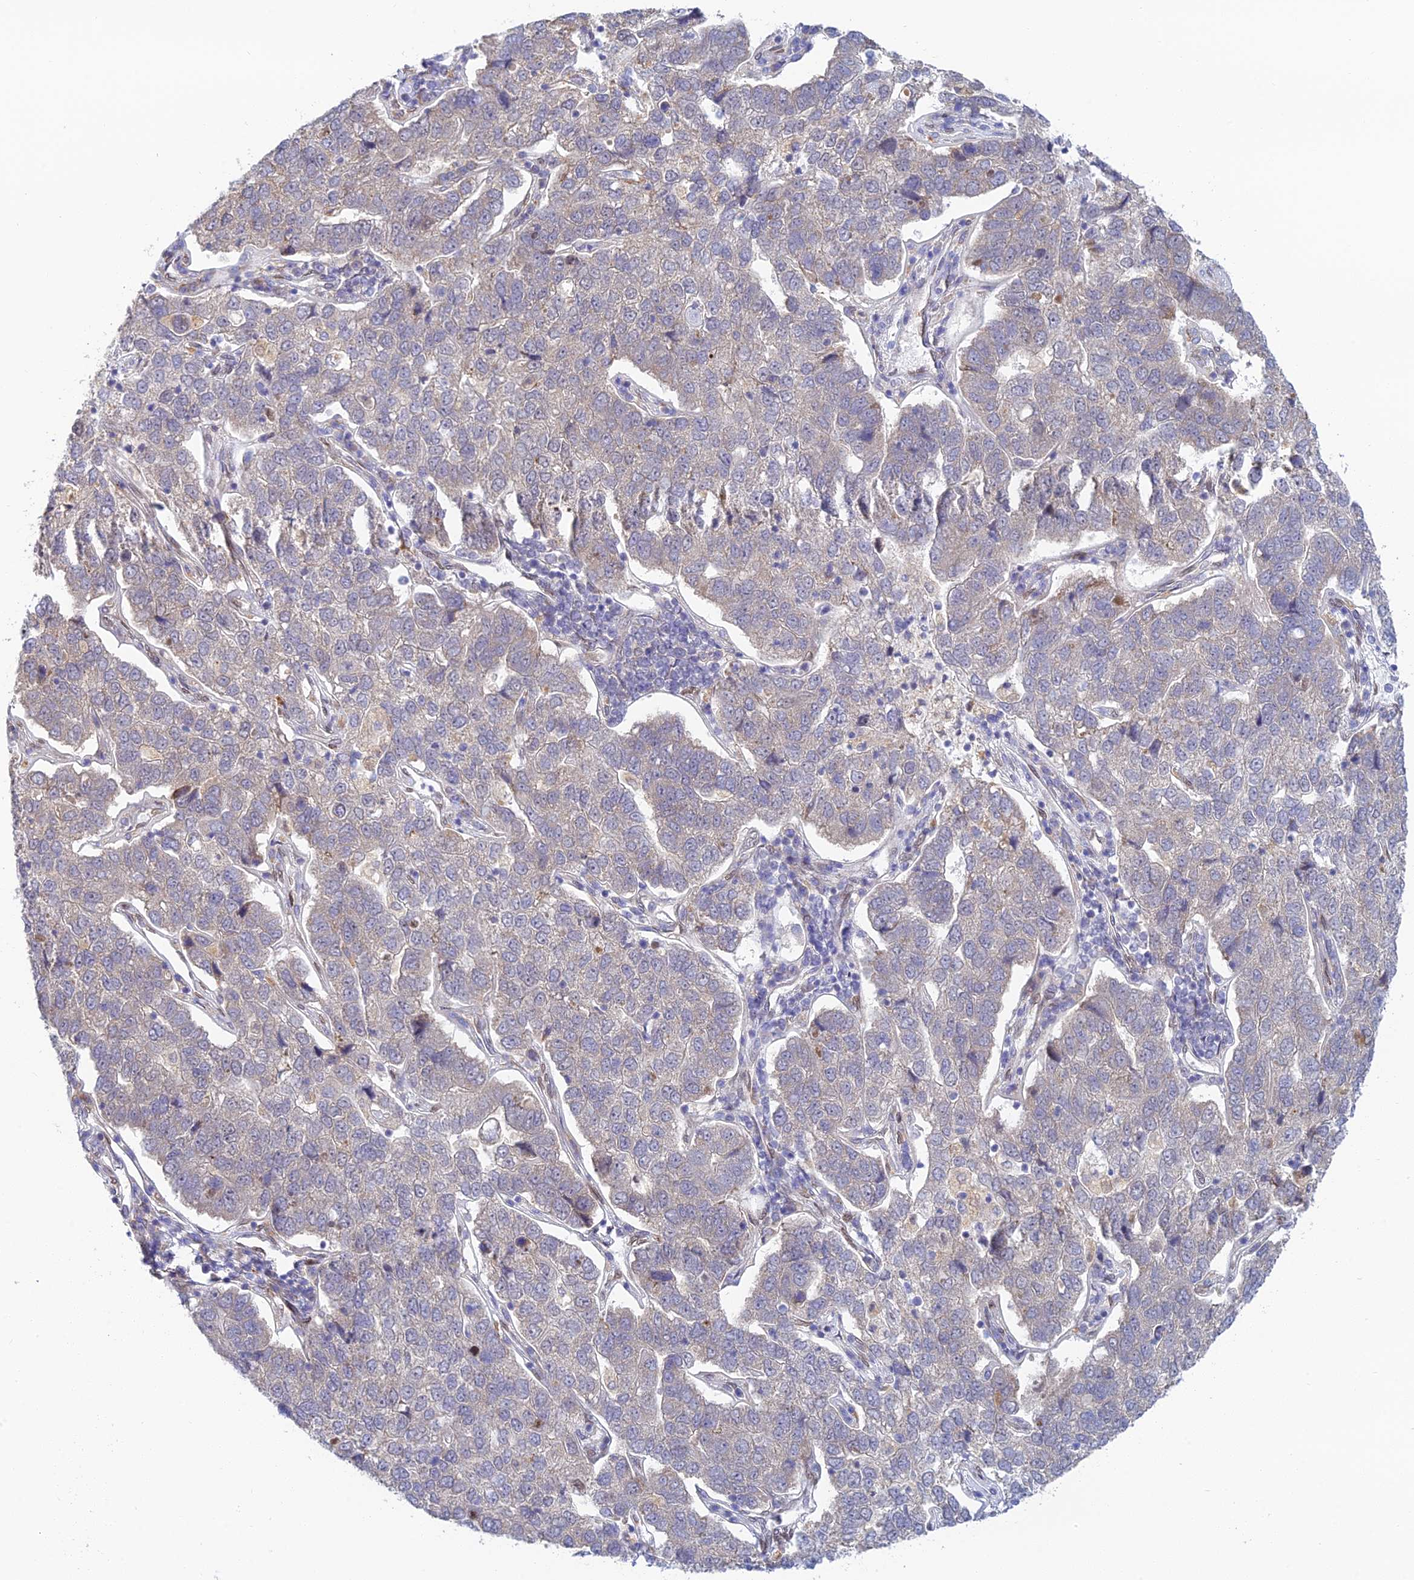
{"staining": {"intensity": "negative", "quantity": "none", "location": "none"}, "tissue": "pancreatic cancer", "cell_type": "Tumor cells", "image_type": "cancer", "snomed": [{"axis": "morphology", "description": "Adenocarcinoma, NOS"}, {"axis": "topography", "description": "Pancreas"}], "caption": "The immunohistochemistry photomicrograph has no significant positivity in tumor cells of pancreatic cancer tissue.", "gene": "SKIC8", "patient": {"sex": "female", "age": 61}}